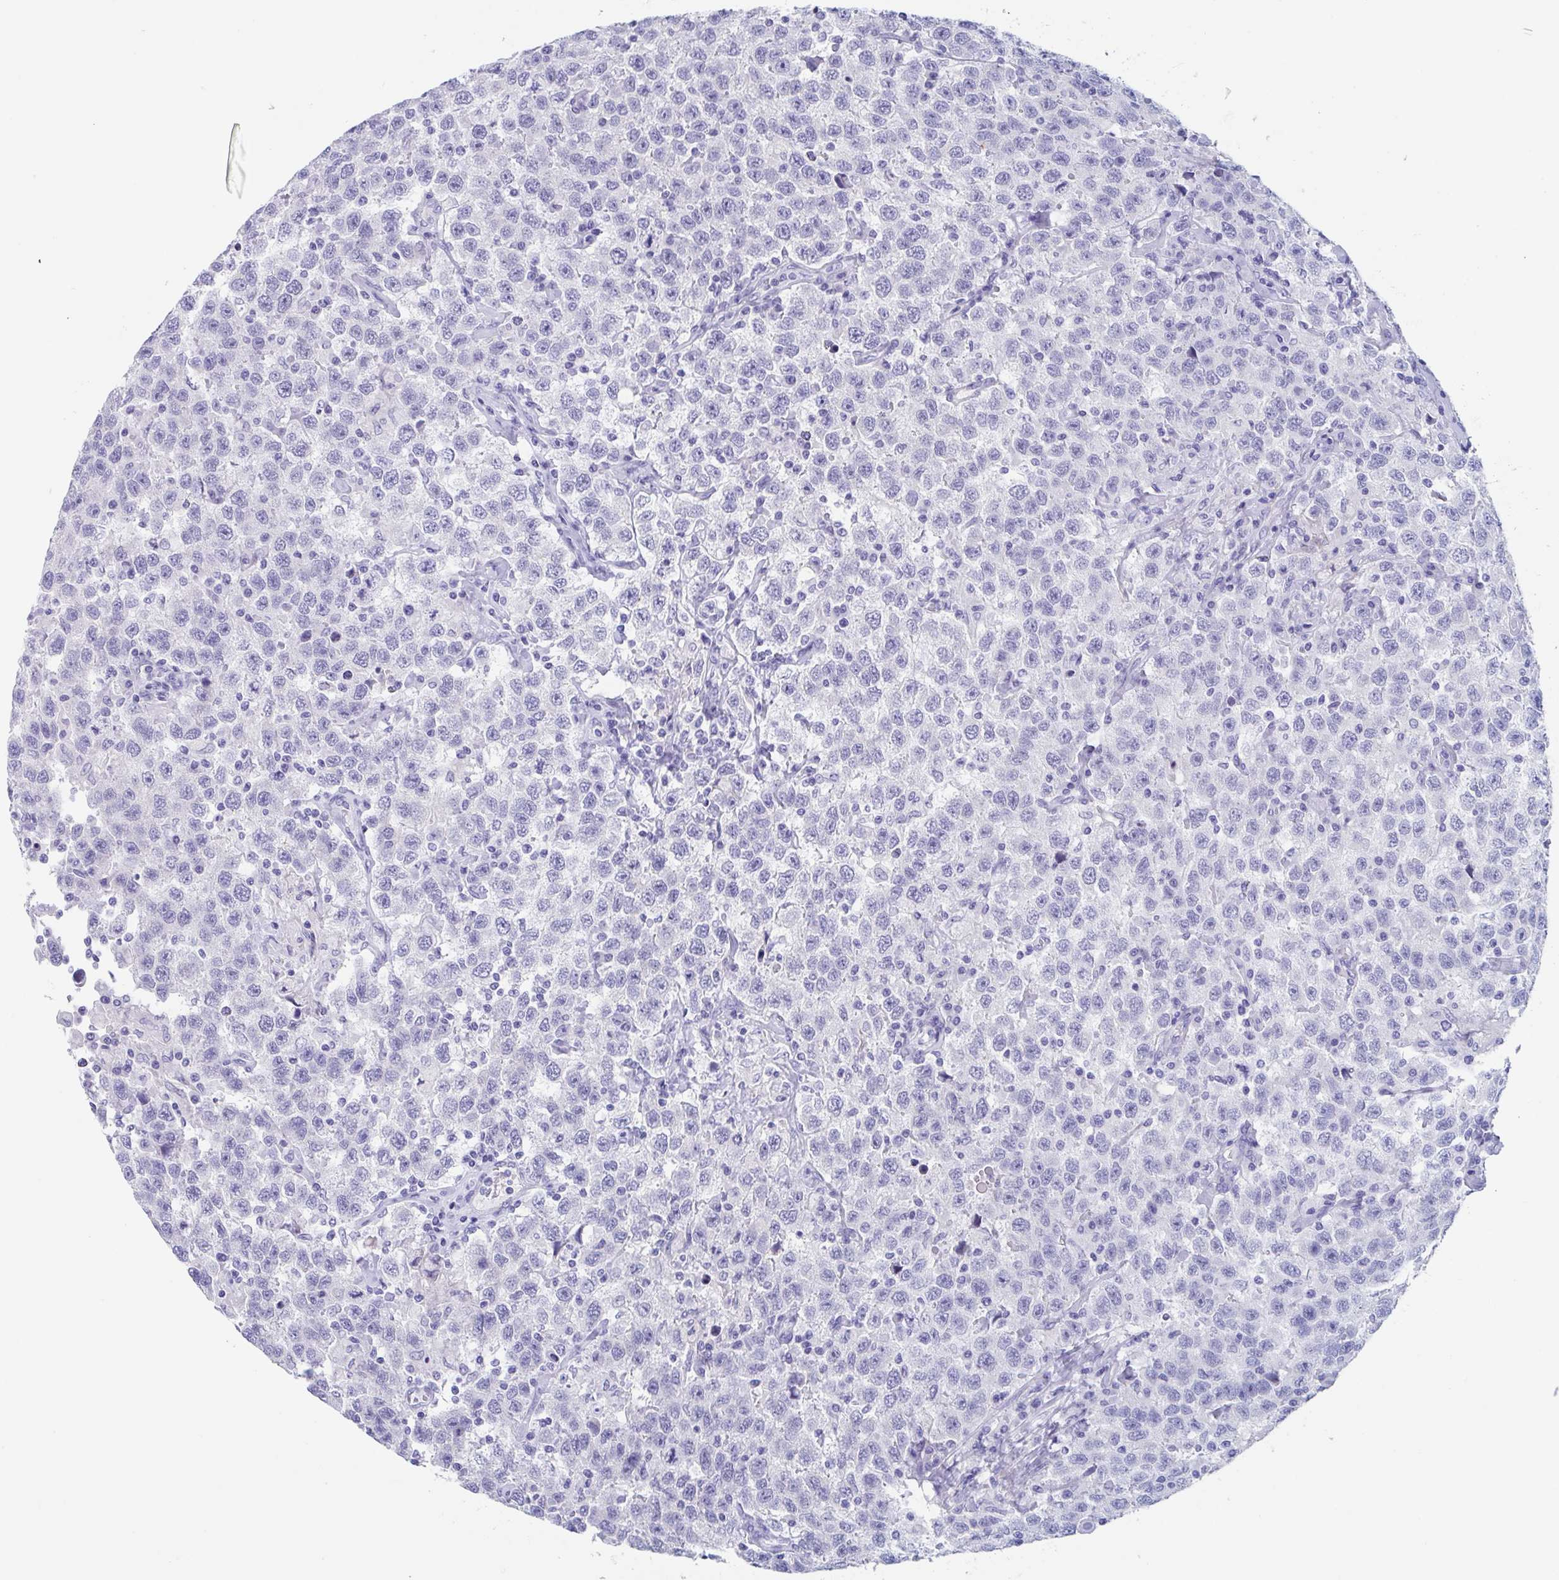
{"staining": {"intensity": "negative", "quantity": "none", "location": "none"}, "tissue": "testis cancer", "cell_type": "Tumor cells", "image_type": "cancer", "snomed": [{"axis": "morphology", "description": "Seminoma, NOS"}, {"axis": "topography", "description": "Testis"}], "caption": "Immunohistochemistry (IHC) photomicrograph of testis seminoma stained for a protein (brown), which reveals no positivity in tumor cells. Brightfield microscopy of immunohistochemistry (IHC) stained with DAB (3,3'-diaminobenzidine) (brown) and hematoxylin (blue), captured at high magnification.", "gene": "ZPBP", "patient": {"sex": "male", "age": 41}}